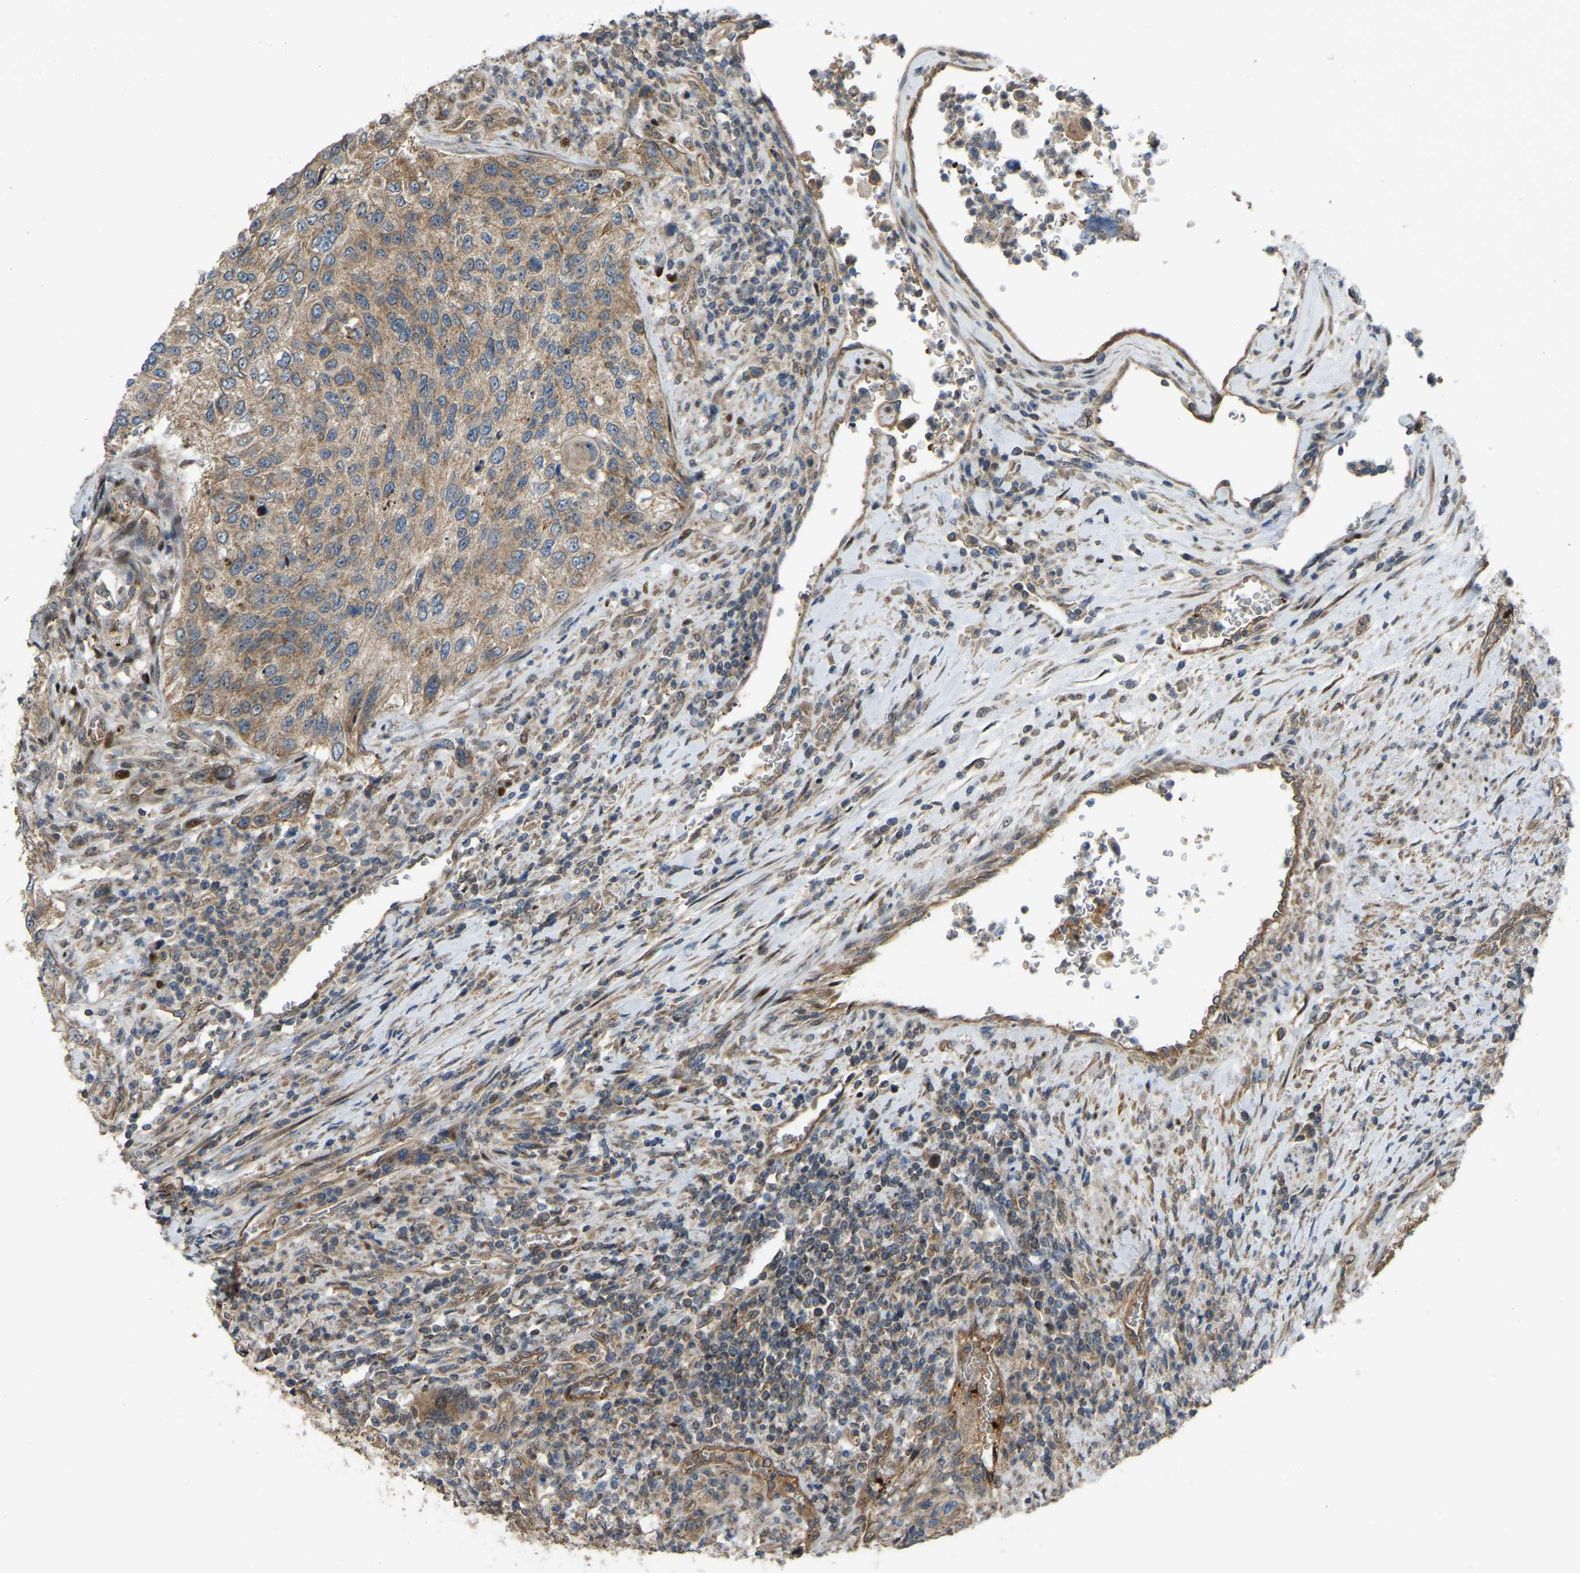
{"staining": {"intensity": "moderate", "quantity": ">75%", "location": "cytoplasmic/membranous"}, "tissue": "urothelial cancer", "cell_type": "Tumor cells", "image_type": "cancer", "snomed": [{"axis": "morphology", "description": "Urothelial carcinoma, High grade"}, {"axis": "topography", "description": "Urinary bladder"}], "caption": "A micrograph of urothelial cancer stained for a protein displays moderate cytoplasmic/membranous brown staining in tumor cells.", "gene": "C21orf91", "patient": {"sex": "female", "age": 60}}